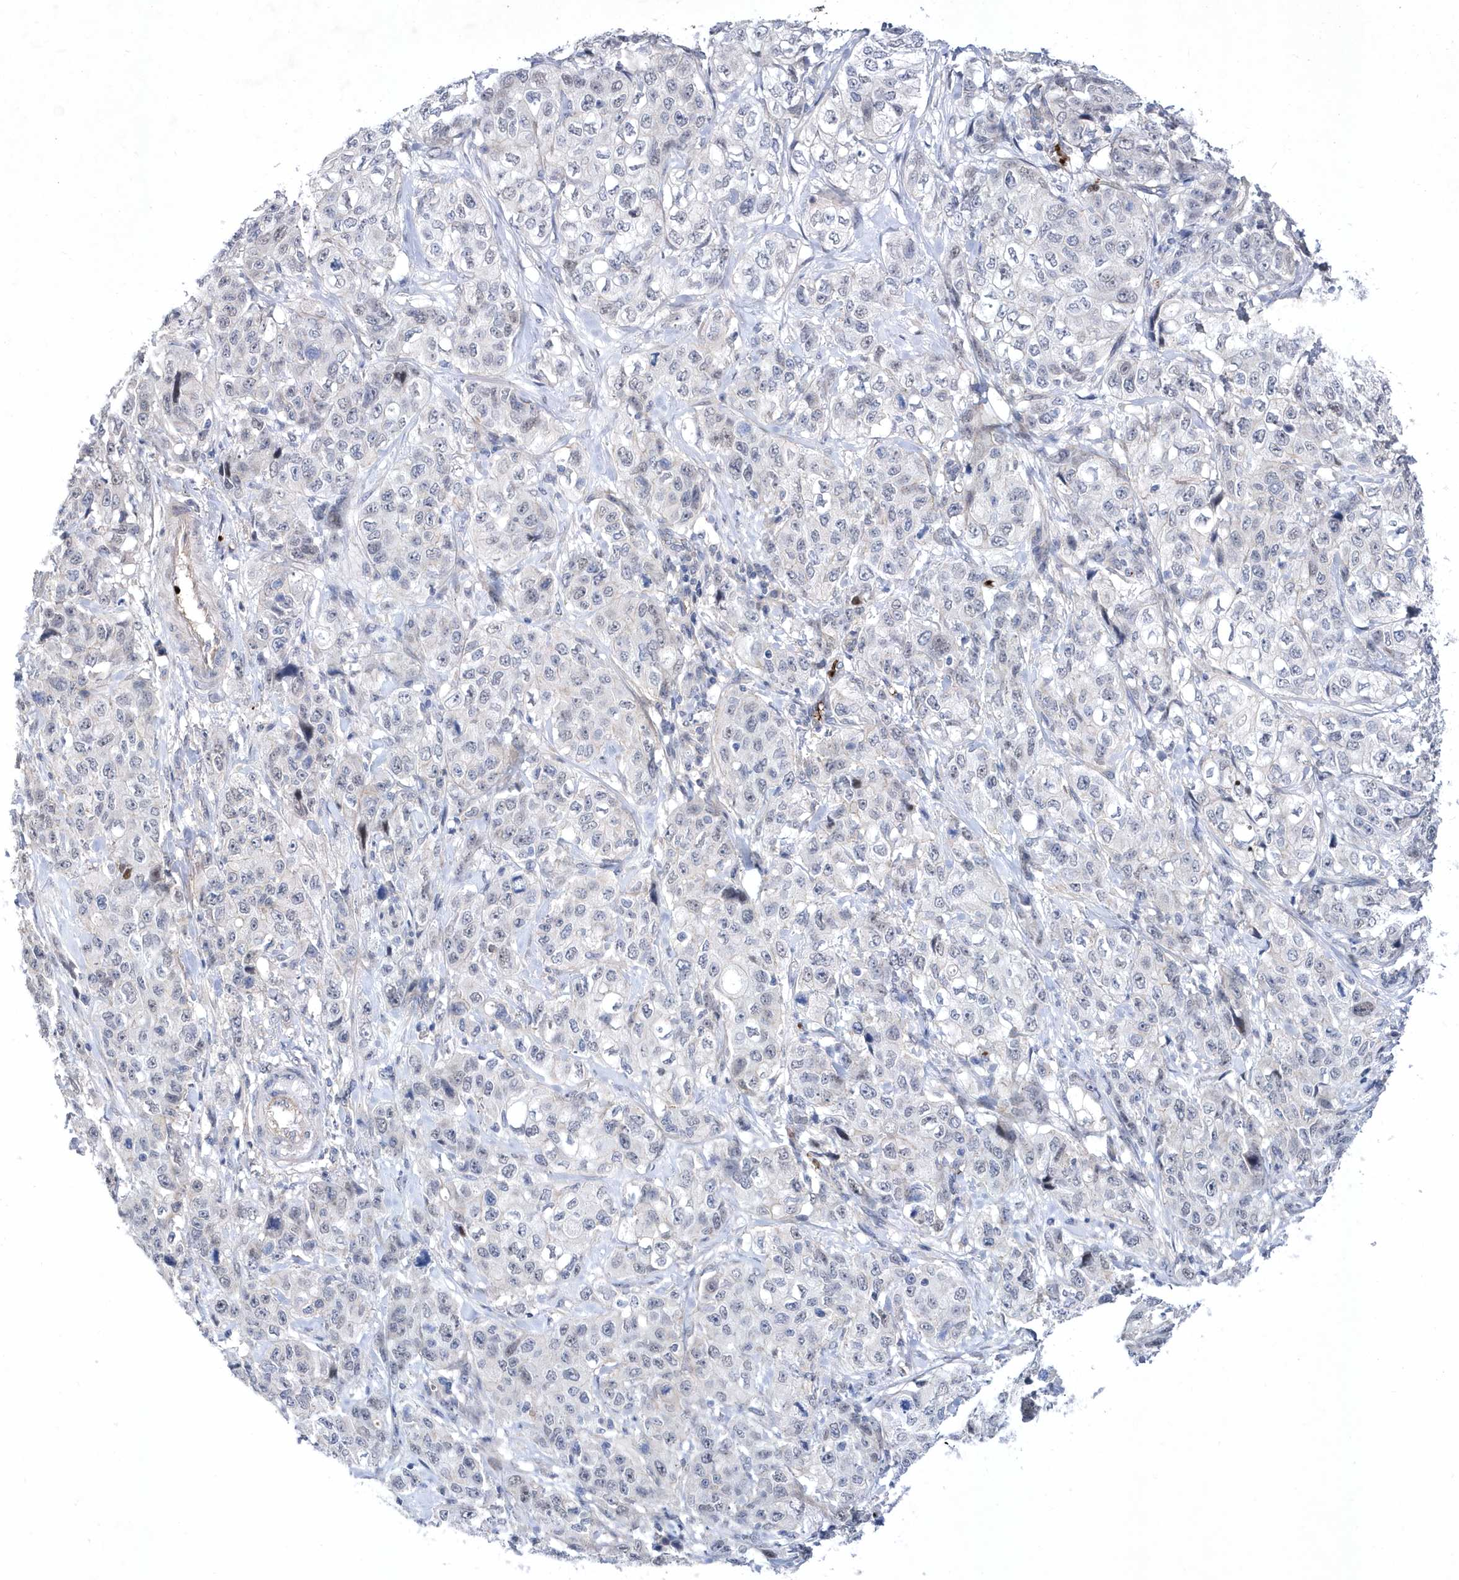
{"staining": {"intensity": "negative", "quantity": "none", "location": "none"}, "tissue": "stomach cancer", "cell_type": "Tumor cells", "image_type": "cancer", "snomed": [{"axis": "morphology", "description": "Adenocarcinoma, NOS"}, {"axis": "topography", "description": "Stomach"}], "caption": "Immunohistochemistry of stomach cancer shows no positivity in tumor cells.", "gene": "ZNF875", "patient": {"sex": "male", "age": 48}}